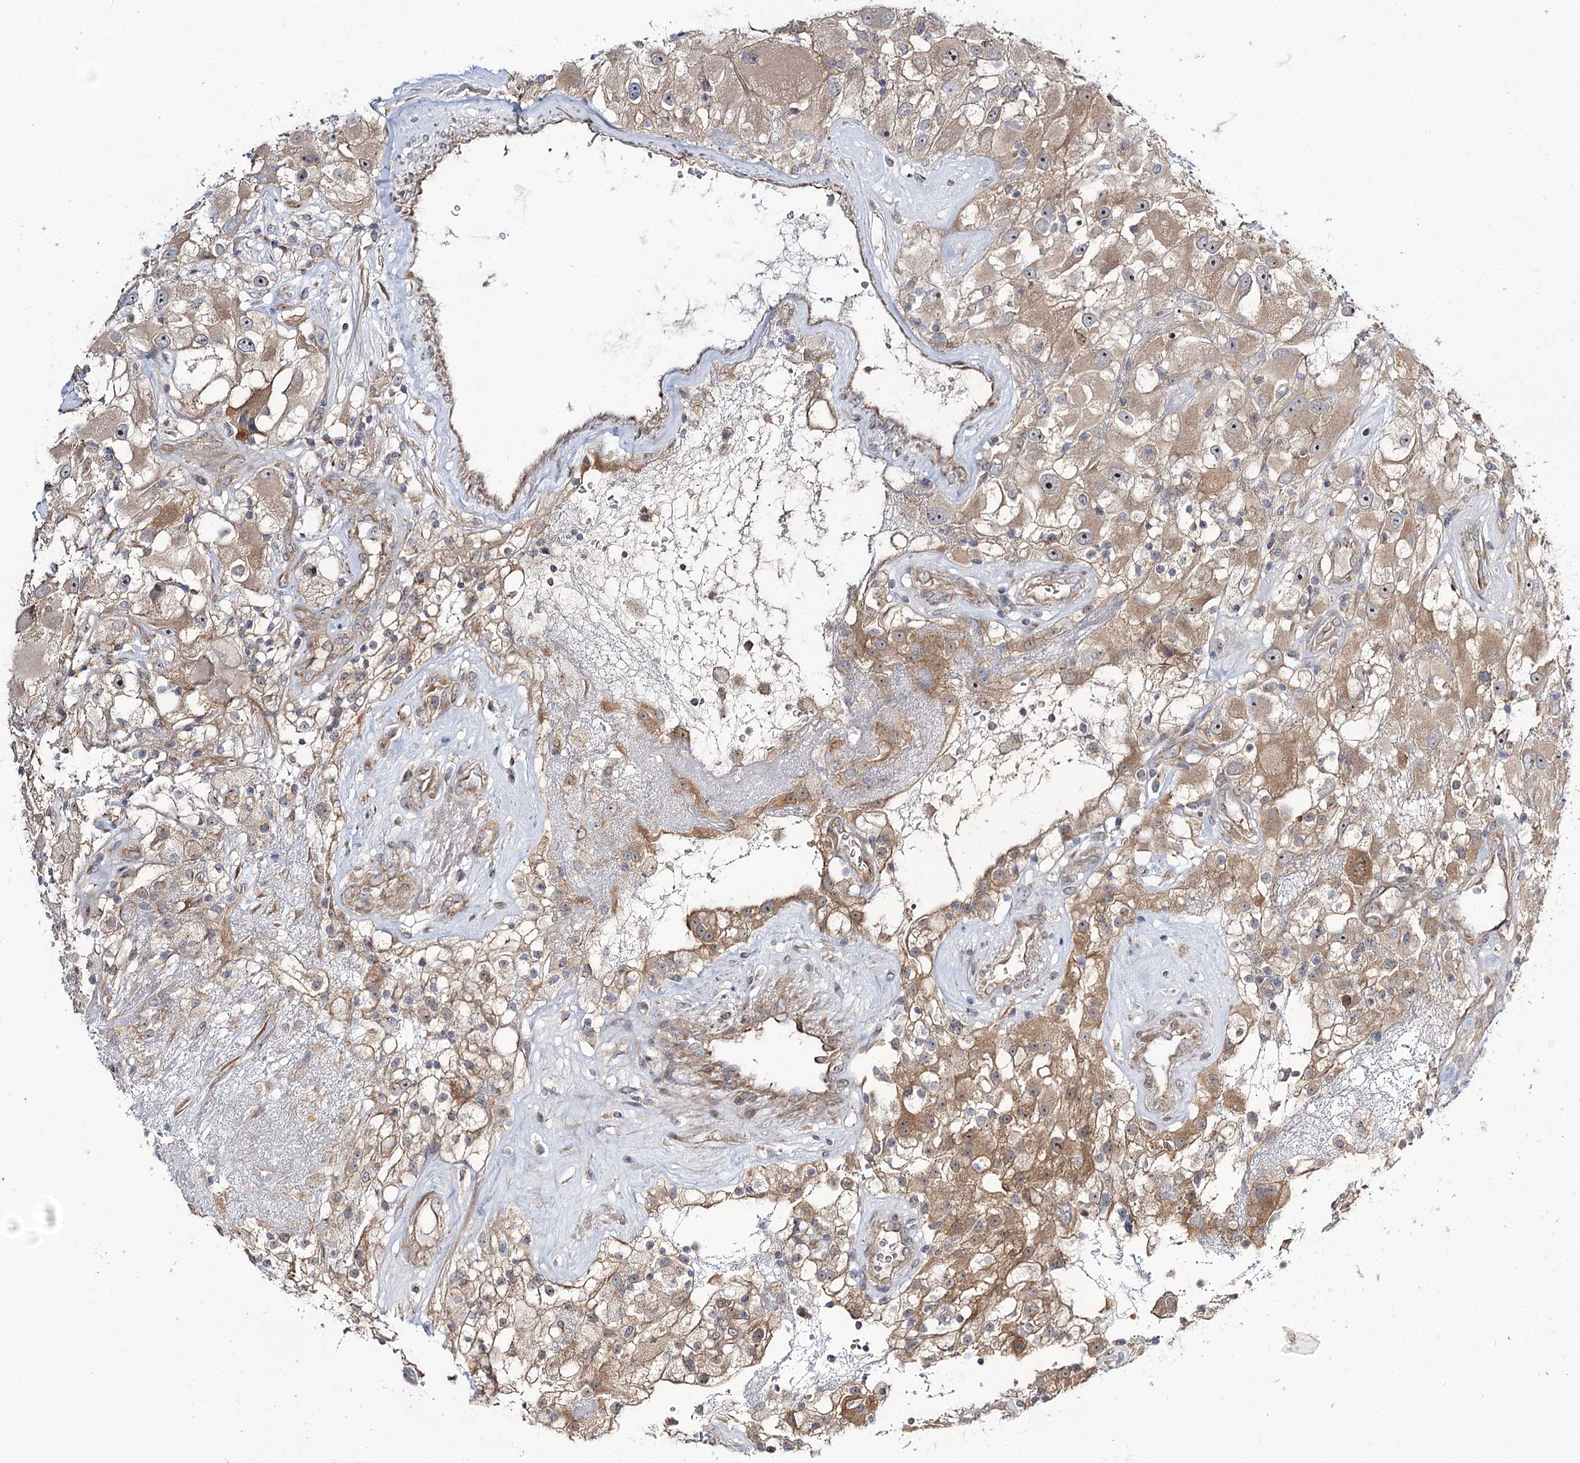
{"staining": {"intensity": "moderate", "quantity": ">75%", "location": "cytoplasmic/membranous"}, "tissue": "renal cancer", "cell_type": "Tumor cells", "image_type": "cancer", "snomed": [{"axis": "morphology", "description": "Adenocarcinoma, NOS"}, {"axis": "topography", "description": "Kidney"}], "caption": "IHC histopathology image of human renal cancer stained for a protein (brown), which shows medium levels of moderate cytoplasmic/membranous staining in about >75% of tumor cells.", "gene": "C11orf80", "patient": {"sex": "female", "age": 52}}